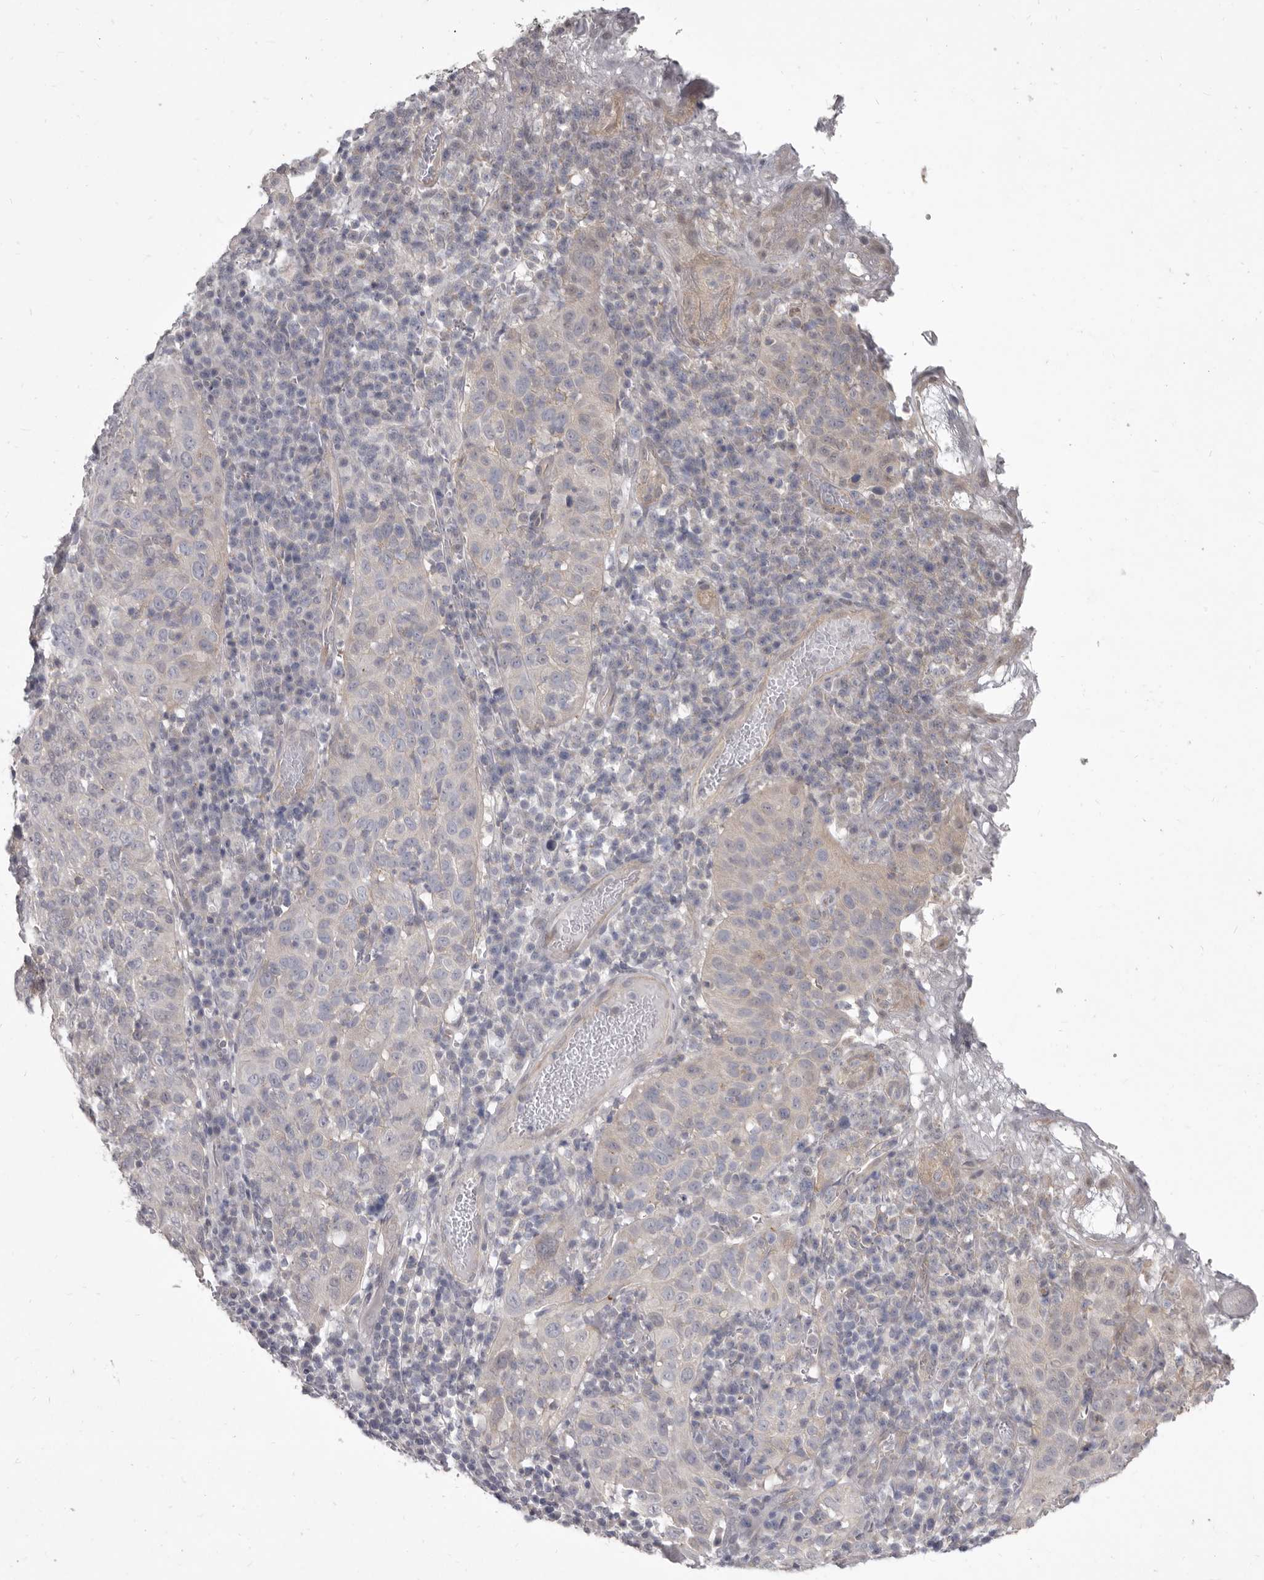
{"staining": {"intensity": "negative", "quantity": "none", "location": "none"}, "tissue": "cervical cancer", "cell_type": "Tumor cells", "image_type": "cancer", "snomed": [{"axis": "morphology", "description": "Squamous cell carcinoma, NOS"}, {"axis": "topography", "description": "Cervix"}], "caption": "Immunohistochemical staining of human cervical cancer demonstrates no significant staining in tumor cells.", "gene": "GSK3B", "patient": {"sex": "female", "age": 46}}